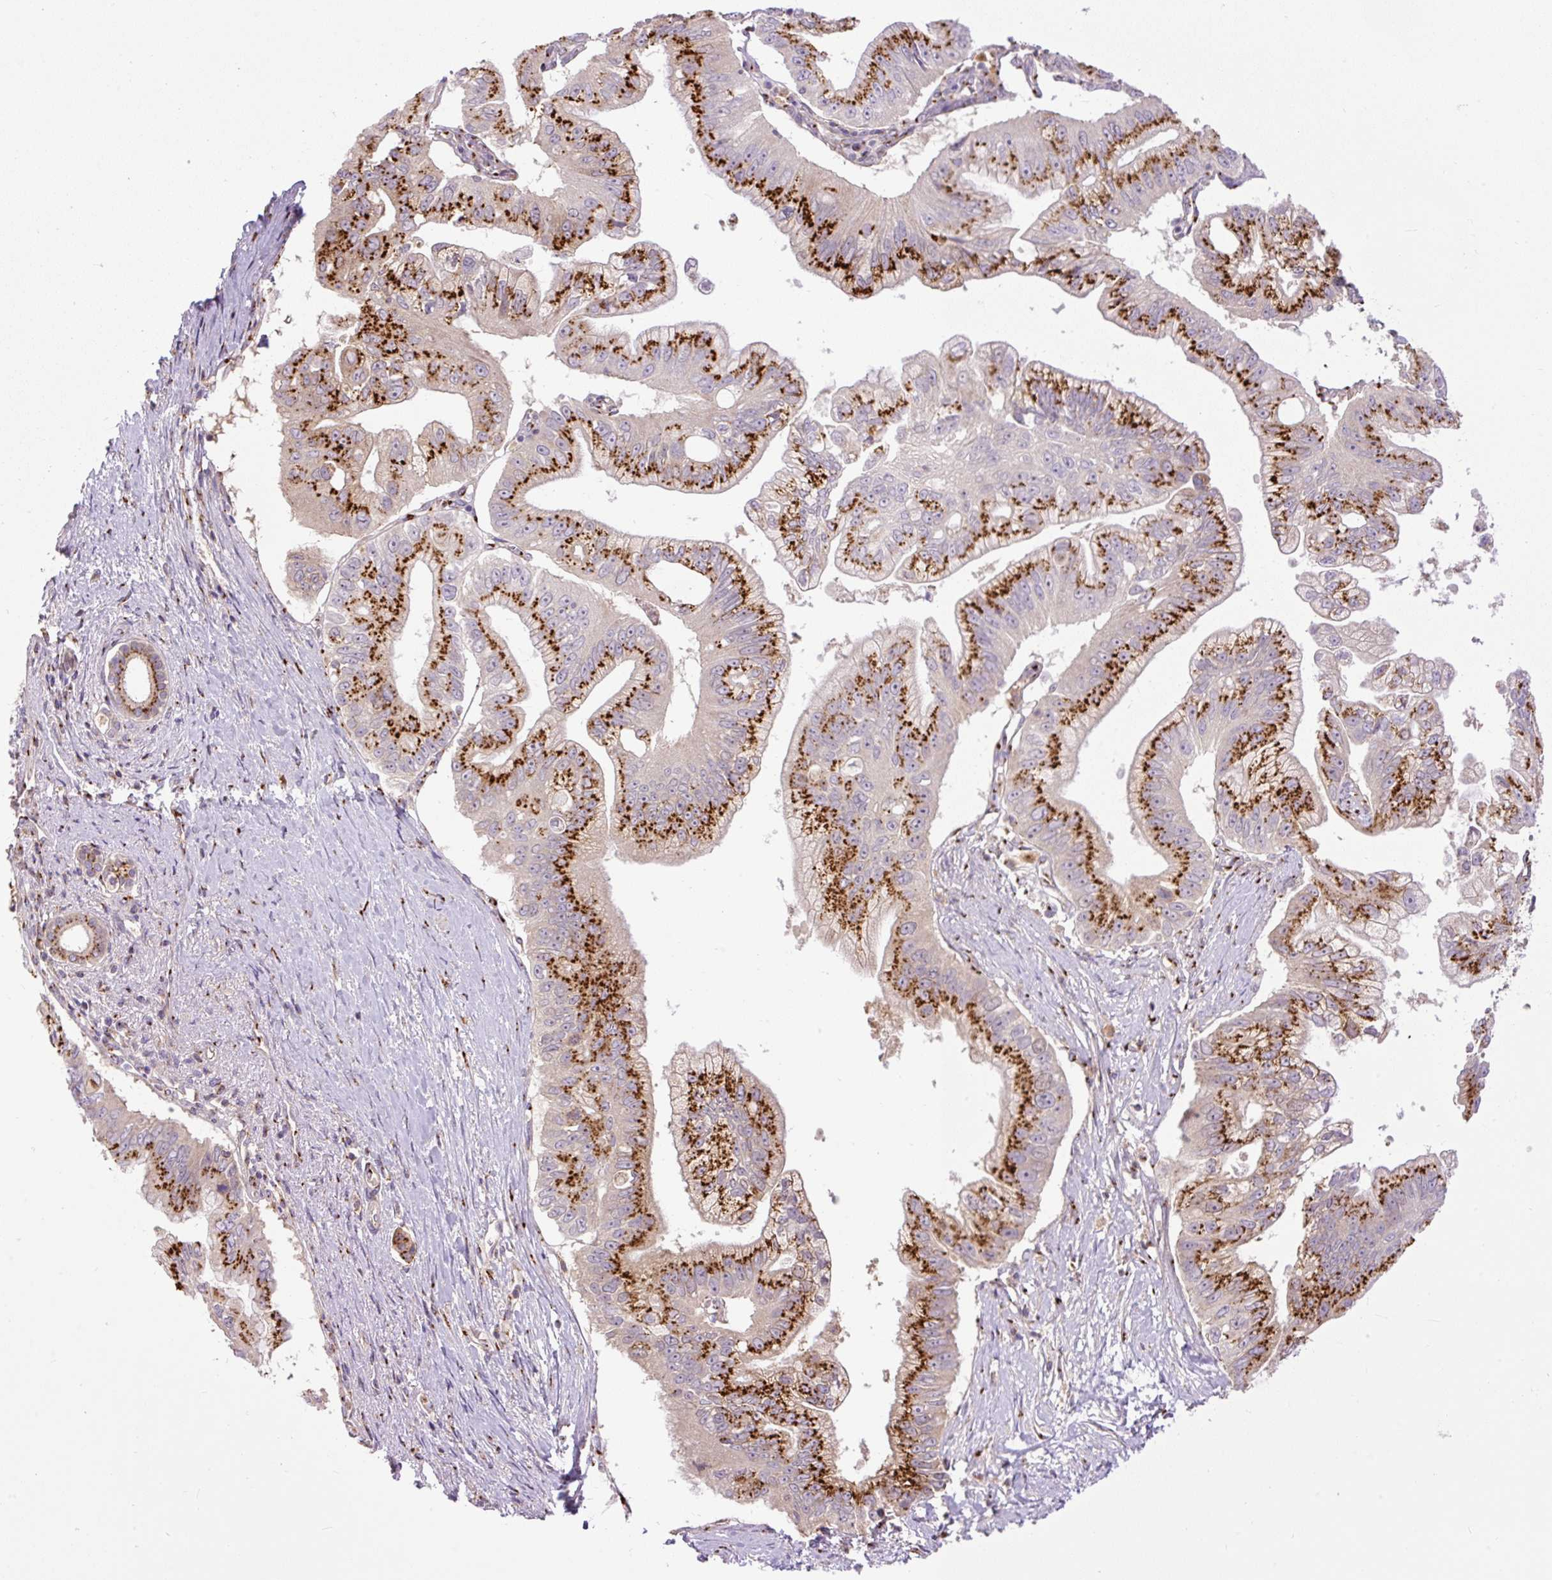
{"staining": {"intensity": "strong", "quantity": ">75%", "location": "cytoplasmic/membranous"}, "tissue": "pancreatic cancer", "cell_type": "Tumor cells", "image_type": "cancer", "snomed": [{"axis": "morphology", "description": "Adenocarcinoma, NOS"}, {"axis": "topography", "description": "Pancreas"}], "caption": "High-power microscopy captured an immunohistochemistry (IHC) micrograph of adenocarcinoma (pancreatic), revealing strong cytoplasmic/membranous staining in approximately >75% of tumor cells.", "gene": "MSMP", "patient": {"sex": "male", "age": 70}}